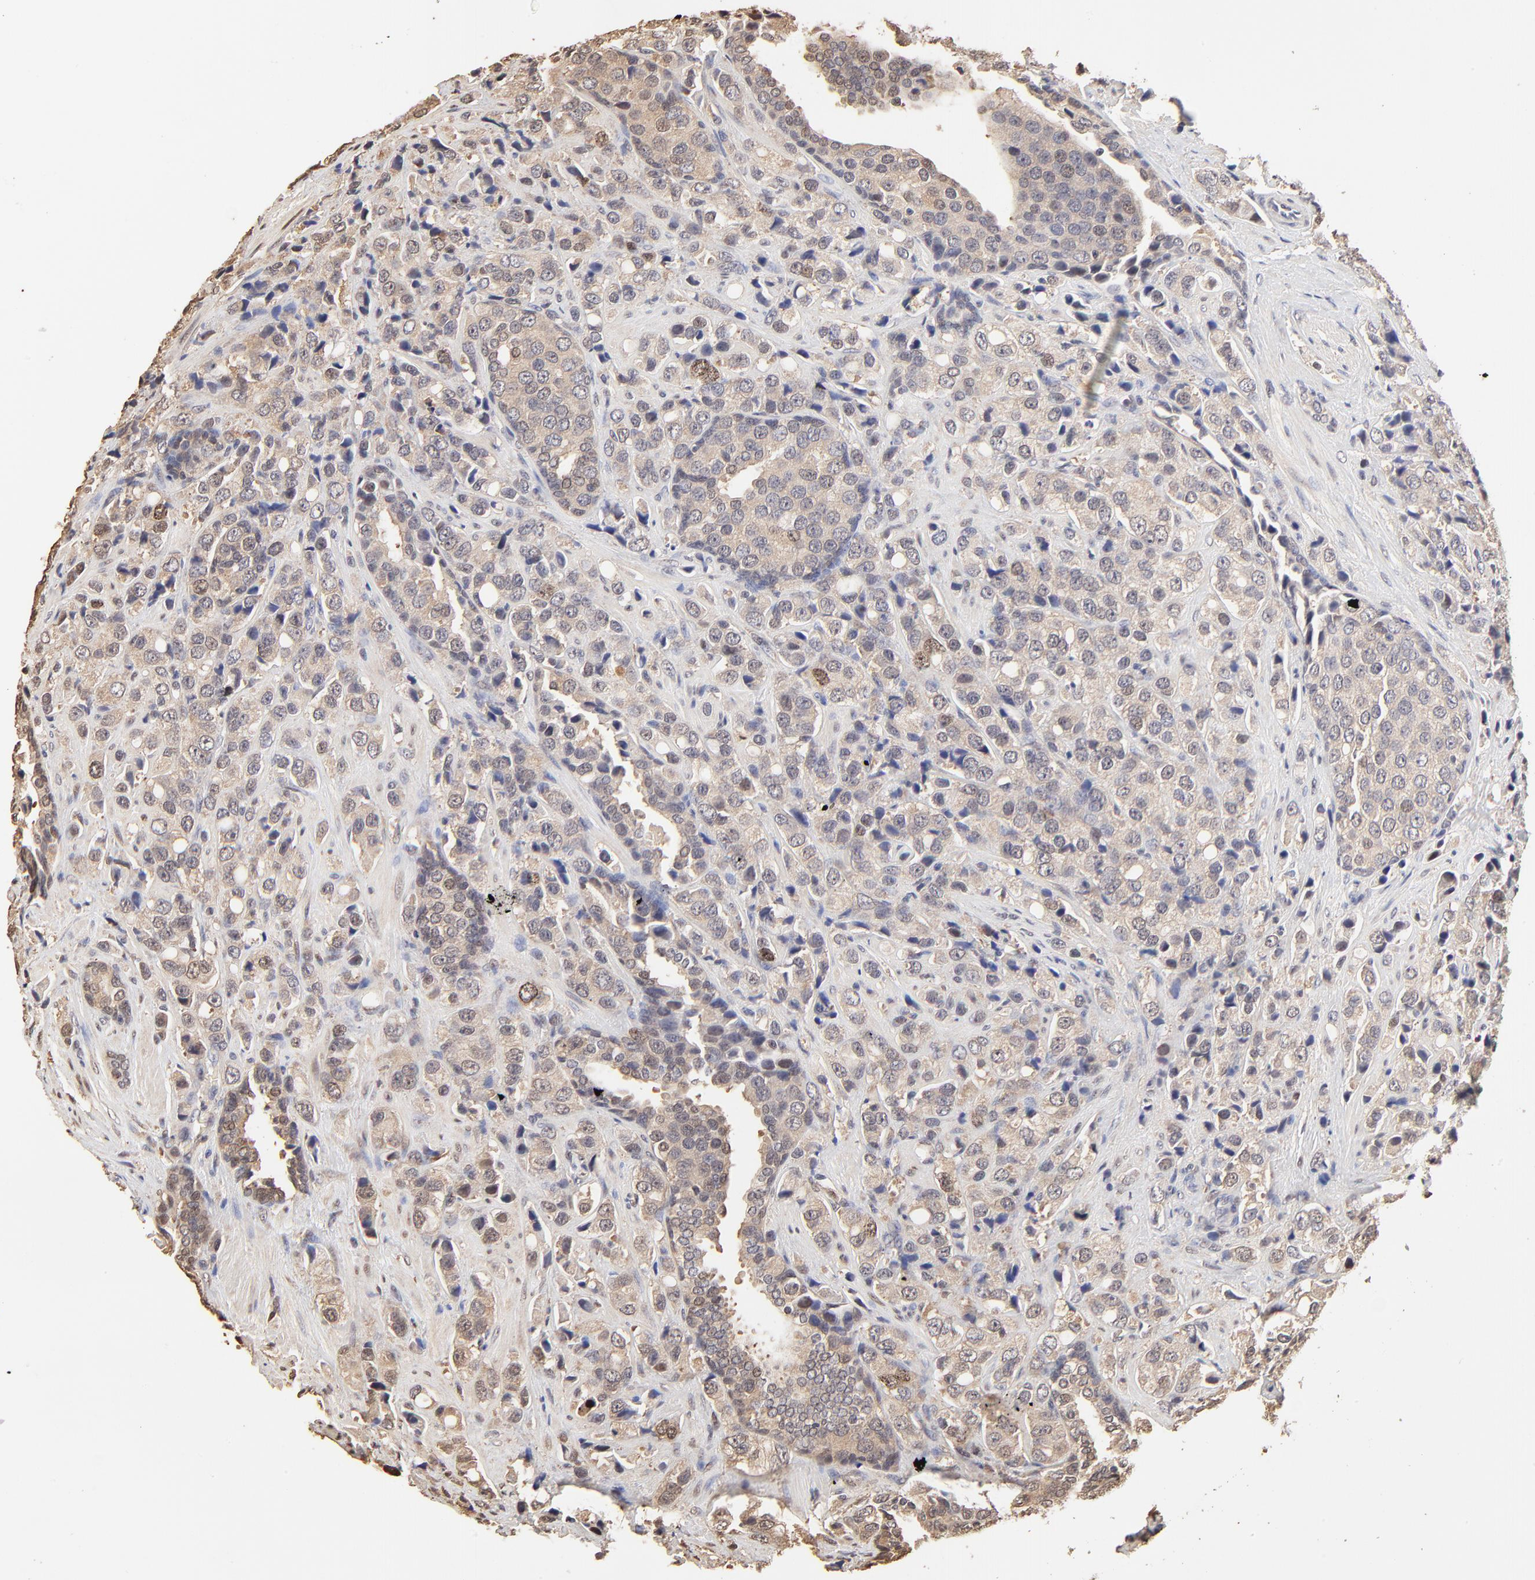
{"staining": {"intensity": "moderate", "quantity": "<25%", "location": "cytoplasmic/membranous,nuclear"}, "tissue": "prostate cancer", "cell_type": "Tumor cells", "image_type": "cancer", "snomed": [{"axis": "morphology", "description": "Adenocarcinoma, High grade"}, {"axis": "topography", "description": "Prostate"}], "caption": "This image reveals IHC staining of high-grade adenocarcinoma (prostate), with low moderate cytoplasmic/membranous and nuclear positivity in approximately <25% of tumor cells.", "gene": "BIRC5", "patient": {"sex": "male", "age": 70}}